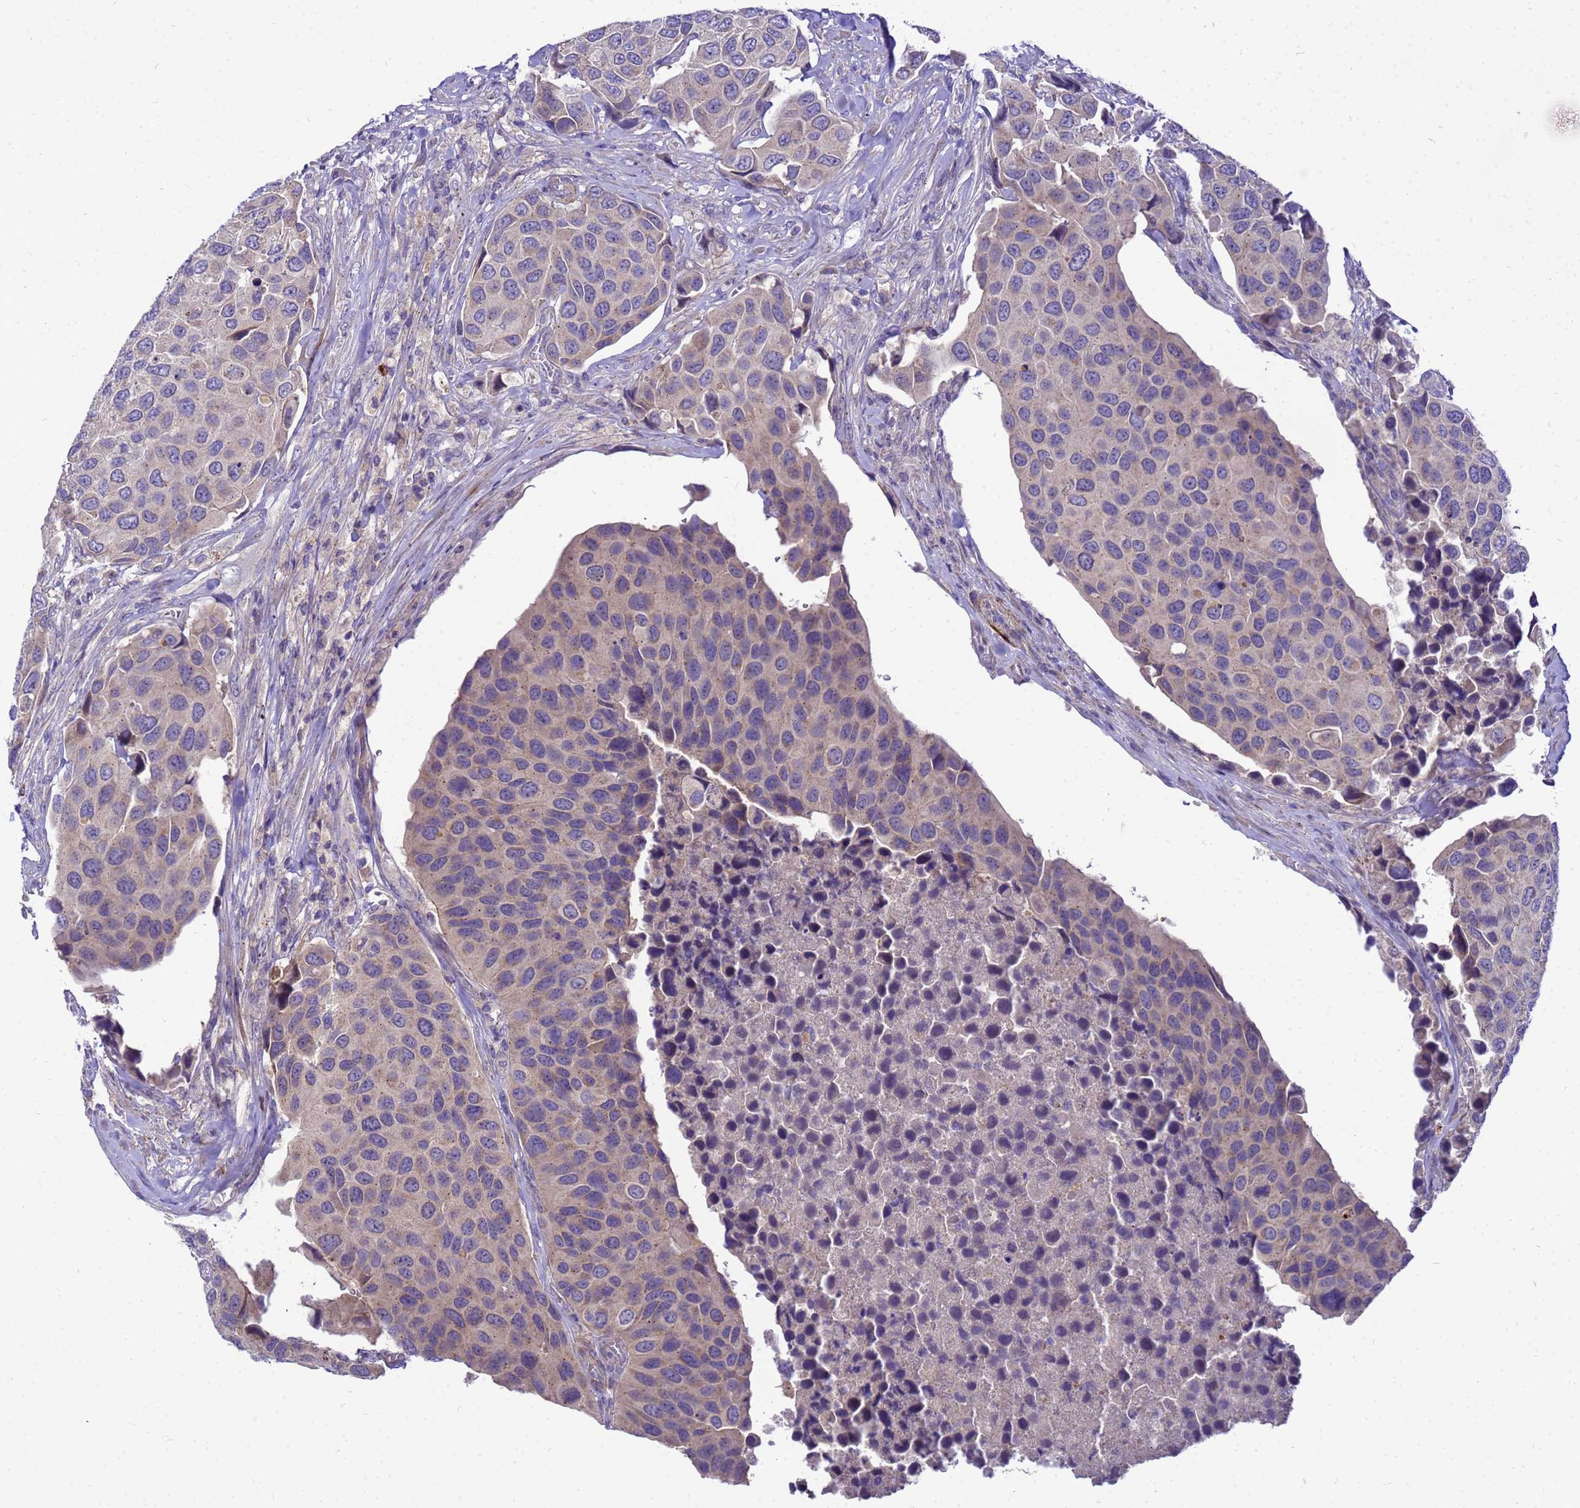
{"staining": {"intensity": "negative", "quantity": "none", "location": "none"}, "tissue": "urothelial cancer", "cell_type": "Tumor cells", "image_type": "cancer", "snomed": [{"axis": "morphology", "description": "Urothelial carcinoma, High grade"}, {"axis": "topography", "description": "Urinary bladder"}], "caption": "Photomicrograph shows no significant protein positivity in tumor cells of urothelial carcinoma (high-grade).", "gene": "POP7", "patient": {"sex": "male", "age": 74}}